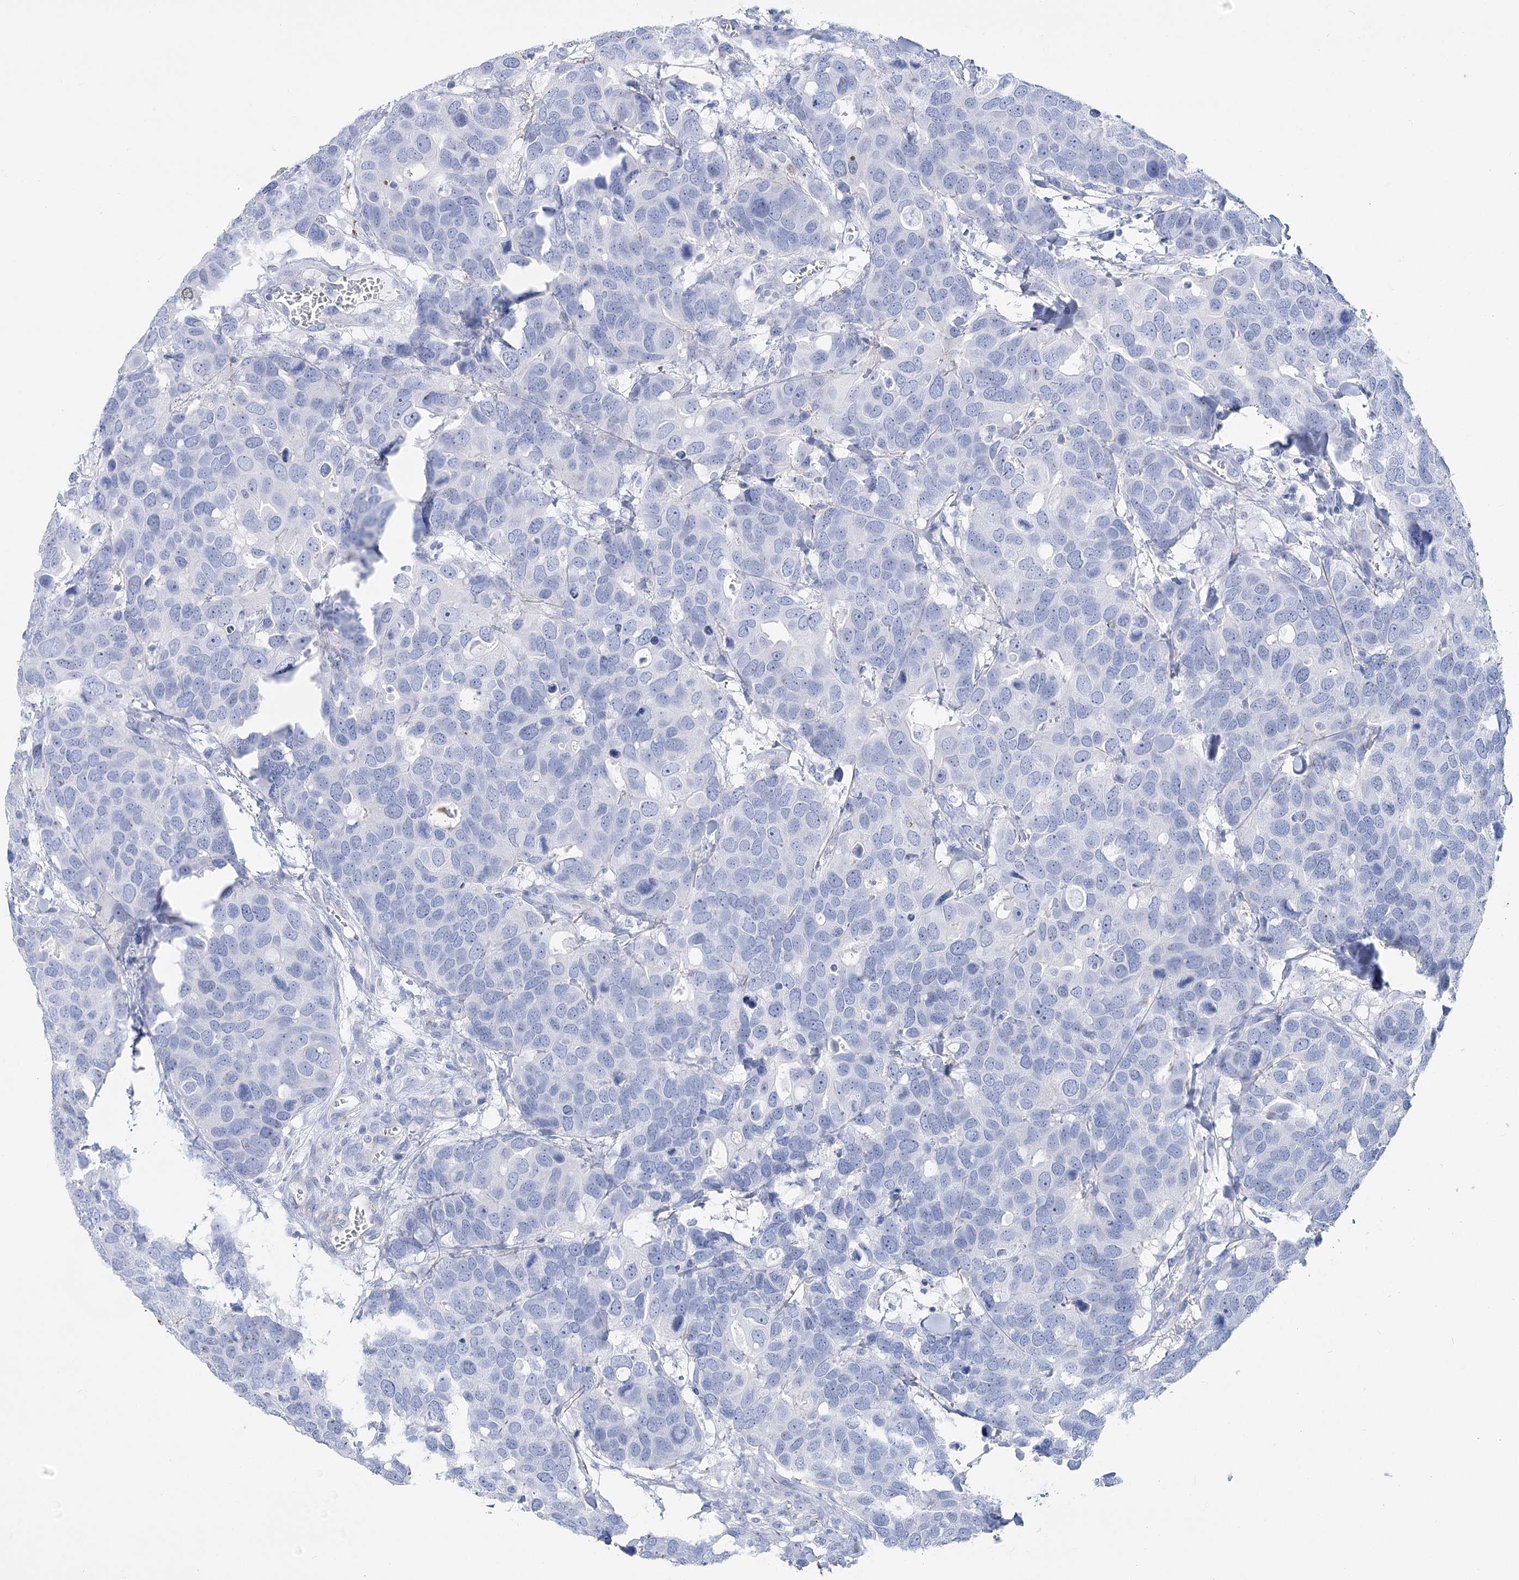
{"staining": {"intensity": "negative", "quantity": "none", "location": "none"}, "tissue": "breast cancer", "cell_type": "Tumor cells", "image_type": "cancer", "snomed": [{"axis": "morphology", "description": "Duct carcinoma"}, {"axis": "topography", "description": "Breast"}], "caption": "Immunohistochemical staining of breast cancer demonstrates no significant staining in tumor cells.", "gene": "PCDHA1", "patient": {"sex": "female", "age": 83}}